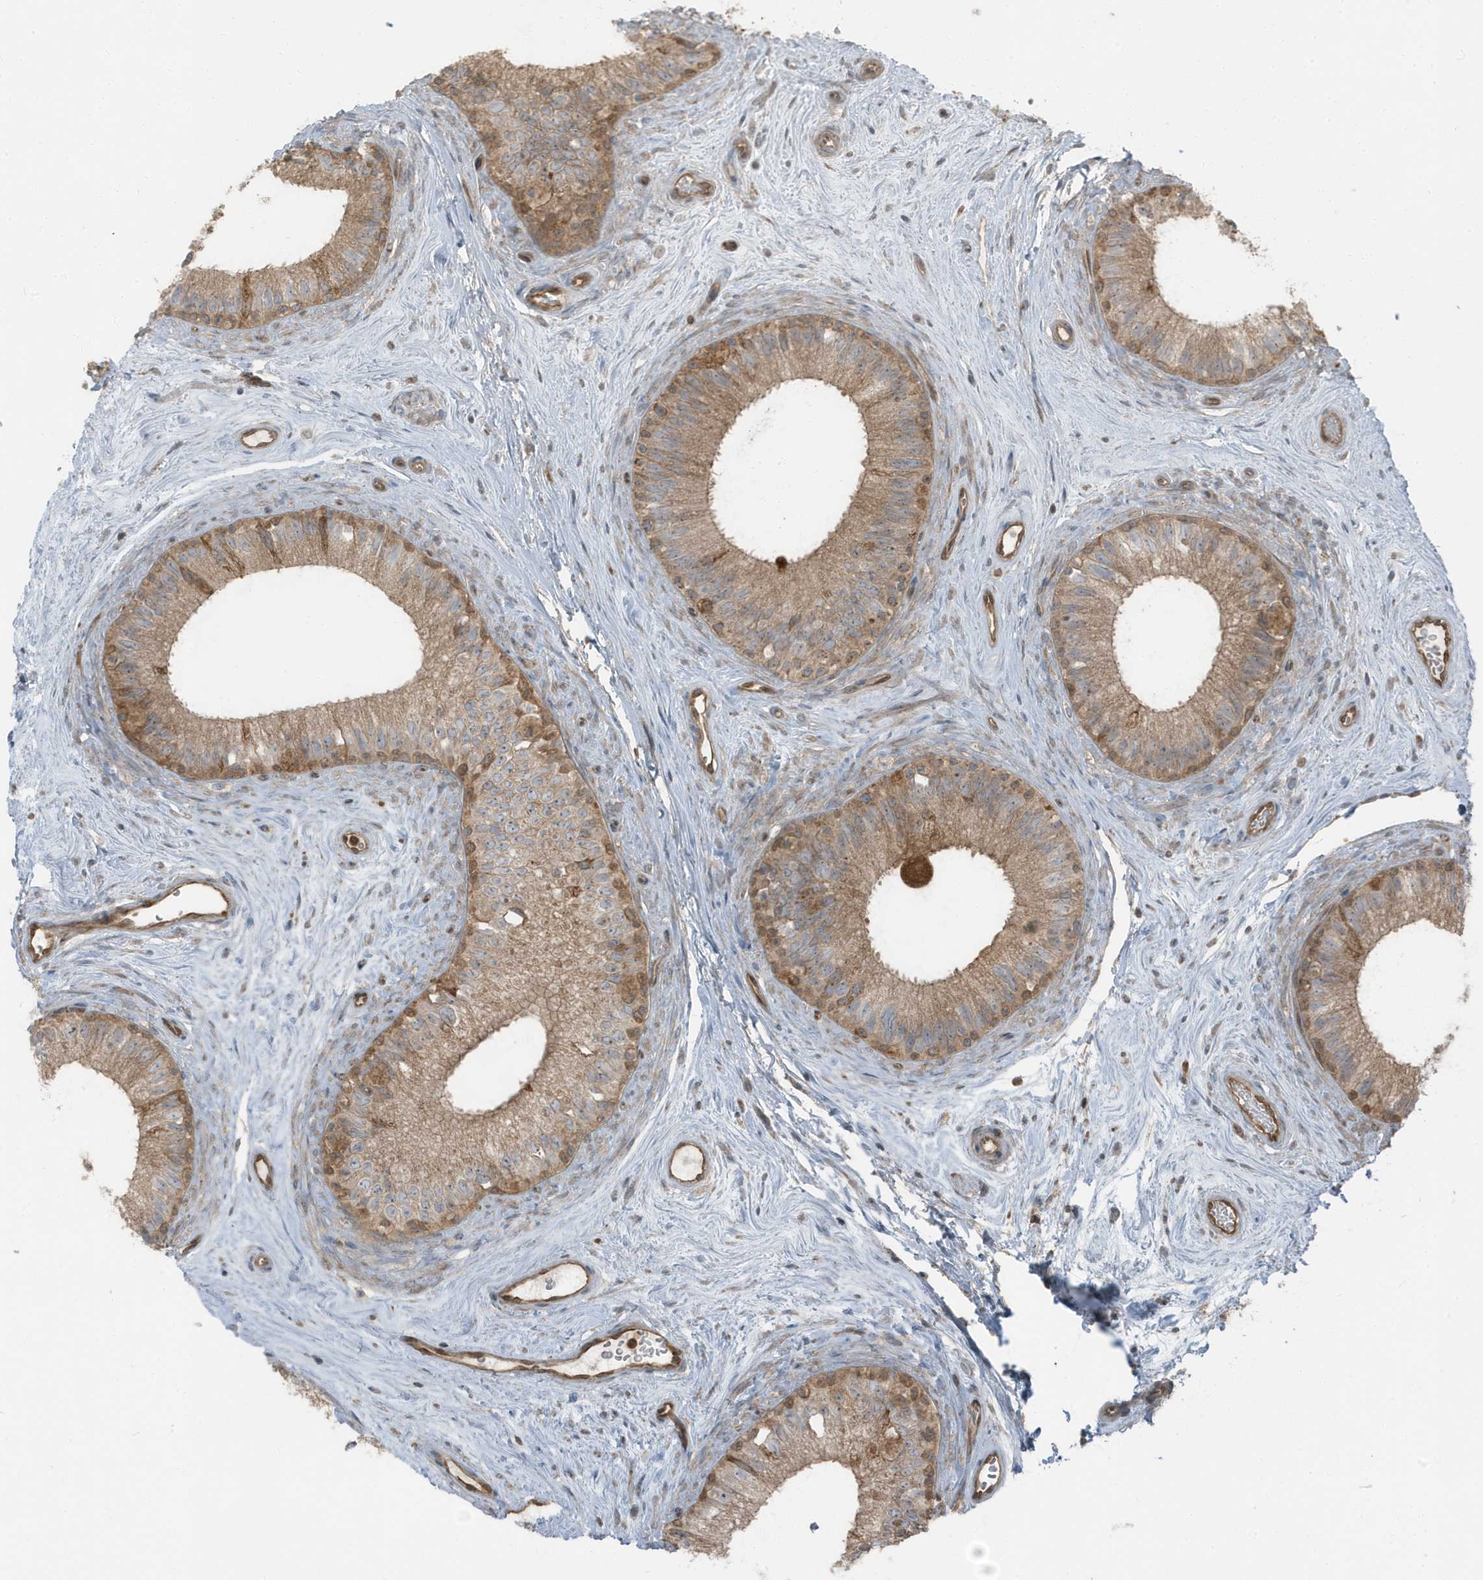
{"staining": {"intensity": "moderate", "quantity": ">75%", "location": "cytoplasmic/membranous"}, "tissue": "epididymis", "cell_type": "Glandular cells", "image_type": "normal", "snomed": [{"axis": "morphology", "description": "Normal tissue, NOS"}, {"axis": "topography", "description": "Epididymis"}], "caption": "A brown stain labels moderate cytoplasmic/membranous positivity of a protein in glandular cells of benign epididymis. (DAB = brown stain, brightfield microscopy at high magnification).", "gene": "AZI2", "patient": {"sex": "male", "age": 71}}